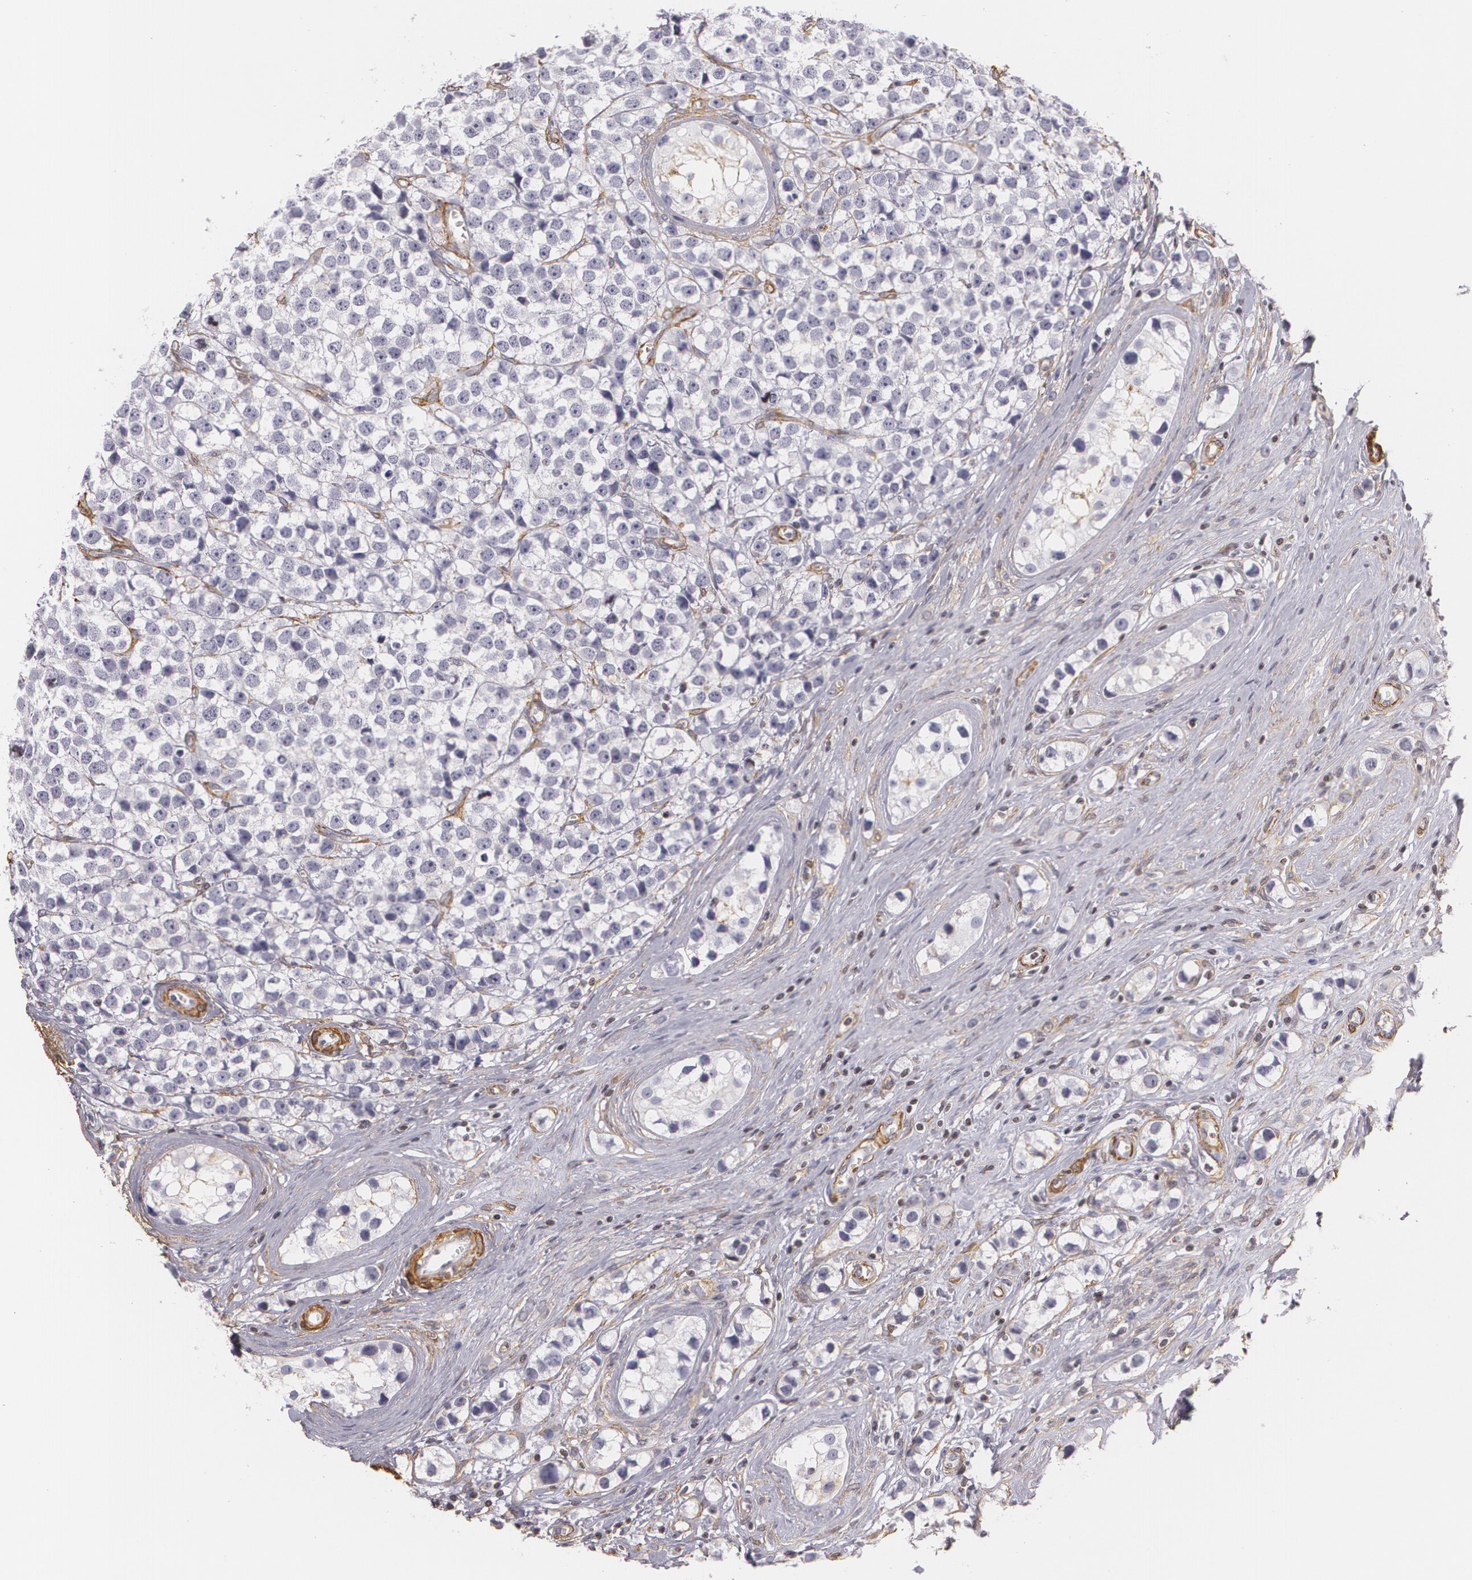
{"staining": {"intensity": "negative", "quantity": "none", "location": "none"}, "tissue": "testis cancer", "cell_type": "Tumor cells", "image_type": "cancer", "snomed": [{"axis": "morphology", "description": "Seminoma, NOS"}, {"axis": "topography", "description": "Testis"}], "caption": "Immunohistochemical staining of testis seminoma reveals no significant expression in tumor cells.", "gene": "VAMP1", "patient": {"sex": "male", "age": 25}}